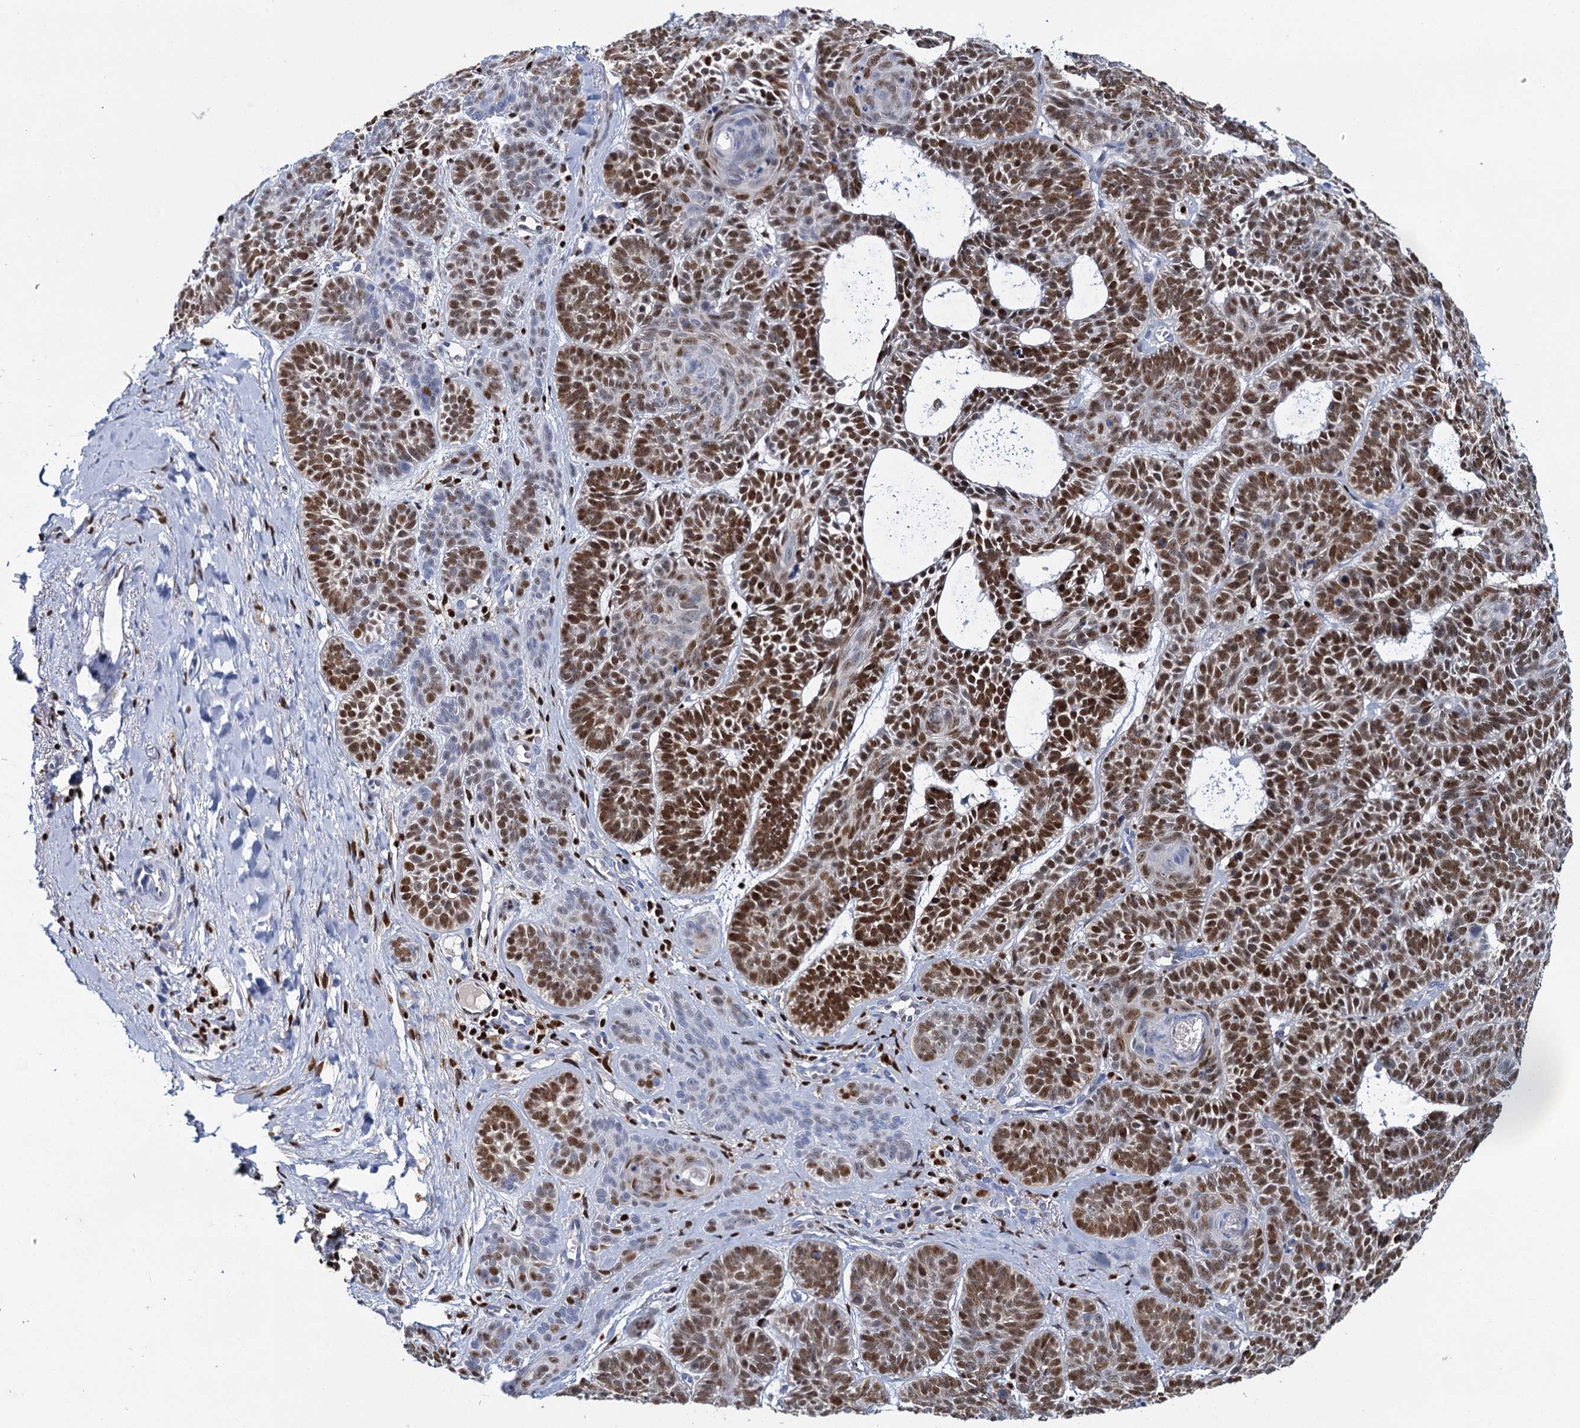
{"staining": {"intensity": "strong", "quantity": ">75%", "location": "nuclear"}, "tissue": "skin cancer", "cell_type": "Tumor cells", "image_type": "cancer", "snomed": [{"axis": "morphology", "description": "Basal cell carcinoma"}, {"axis": "topography", "description": "Skin"}], "caption": "Strong nuclear protein expression is seen in about >75% of tumor cells in skin cancer.", "gene": "CELF2", "patient": {"sex": "male", "age": 85}}